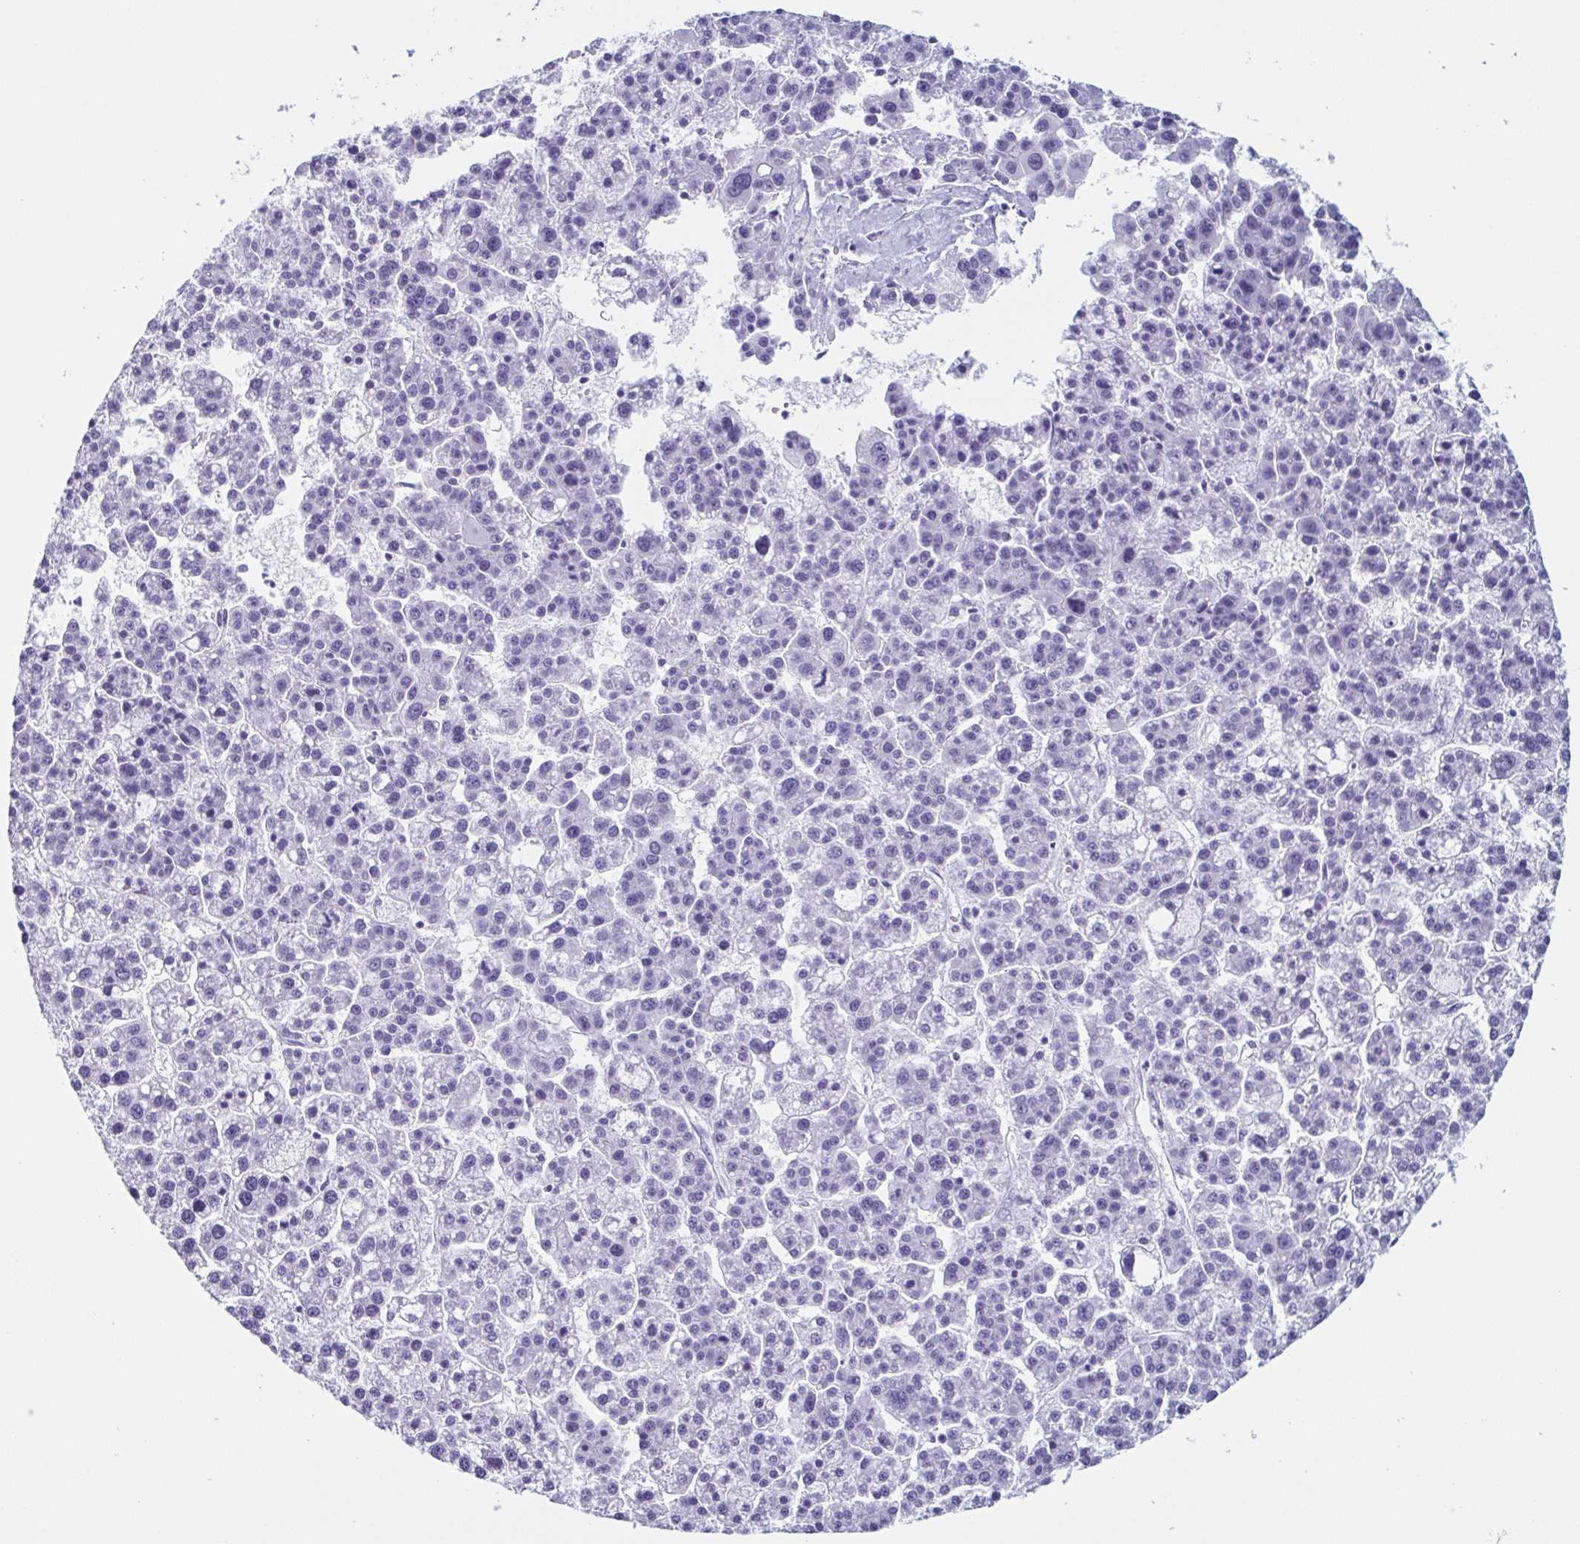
{"staining": {"intensity": "negative", "quantity": "none", "location": "none"}, "tissue": "liver cancer", "cell_type": "Tumor cells", "image_type": "cancer", "snomed": [{"axis": "morphology", "description": "Carcinoma, Hepatocellular, NOS"}, {"axis": "topography", "description": "Liver"}], "caption": "Immunohistochemistry (IHC) image of human liver hepatocellular carcinoma stained for a protein (brown), which exhibits no staining in tumor cells.", "gene": "ENKUR", "patient": {"sex": "female", "age": 58}}